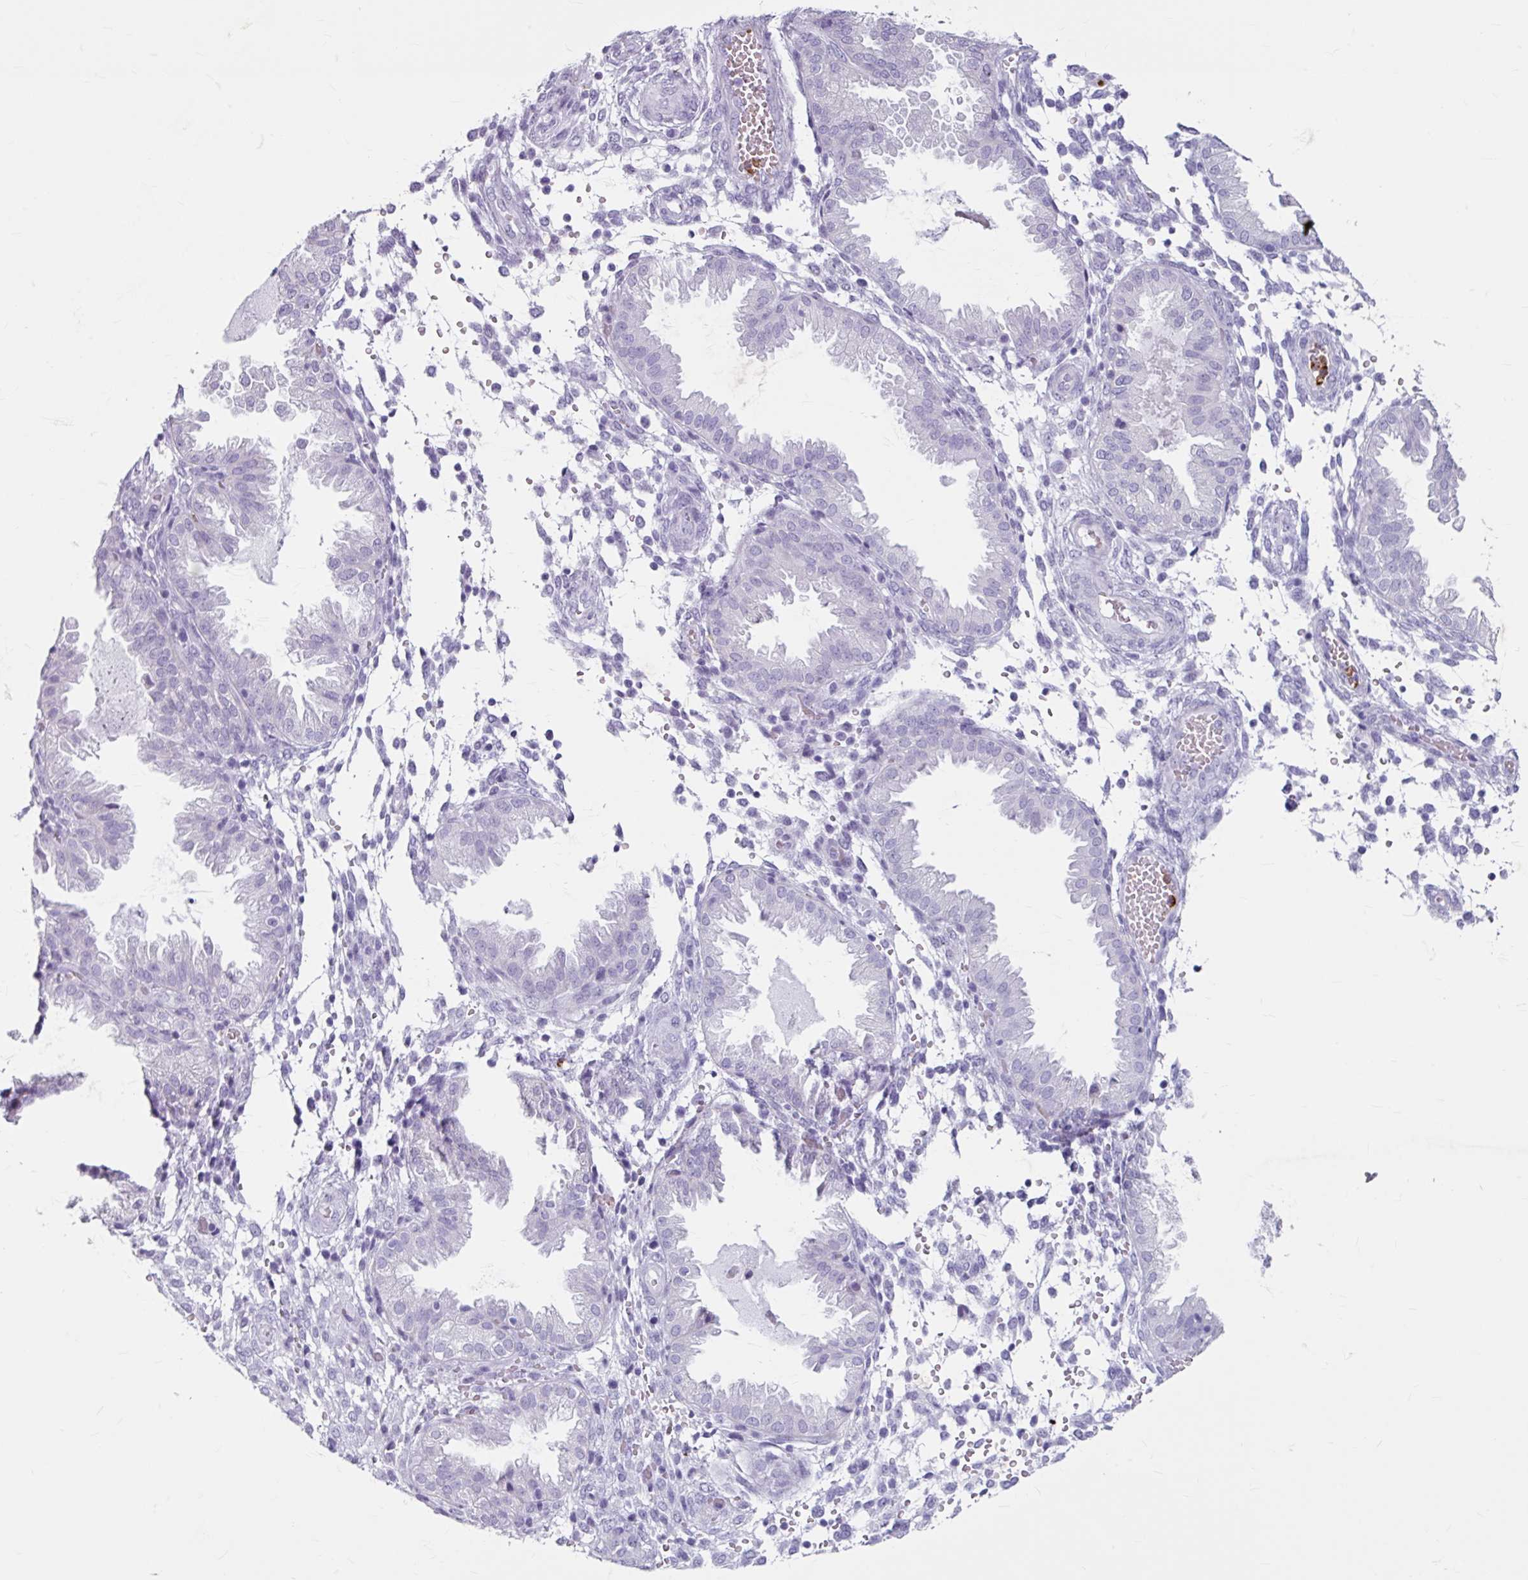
{"staining": {"intensity": "negative", "quantity": "none", "location": "none"}, "tissue": "endometrium", "cell_type": "Cells in endometrial stroma", "image_type": "normal", "snomed": [{"axis": "morphology", "description": "Normal tissue, NOS"}, {"axis": "topography", "description": "Endometrium"}], "caption": "Immunohistochemistry (IHC) of unremarkable human endometrium reveals no staining in cells in endometrial stroma.", "gene": "ANKRD1", "patient": {"sex": "female", "age": 33}}